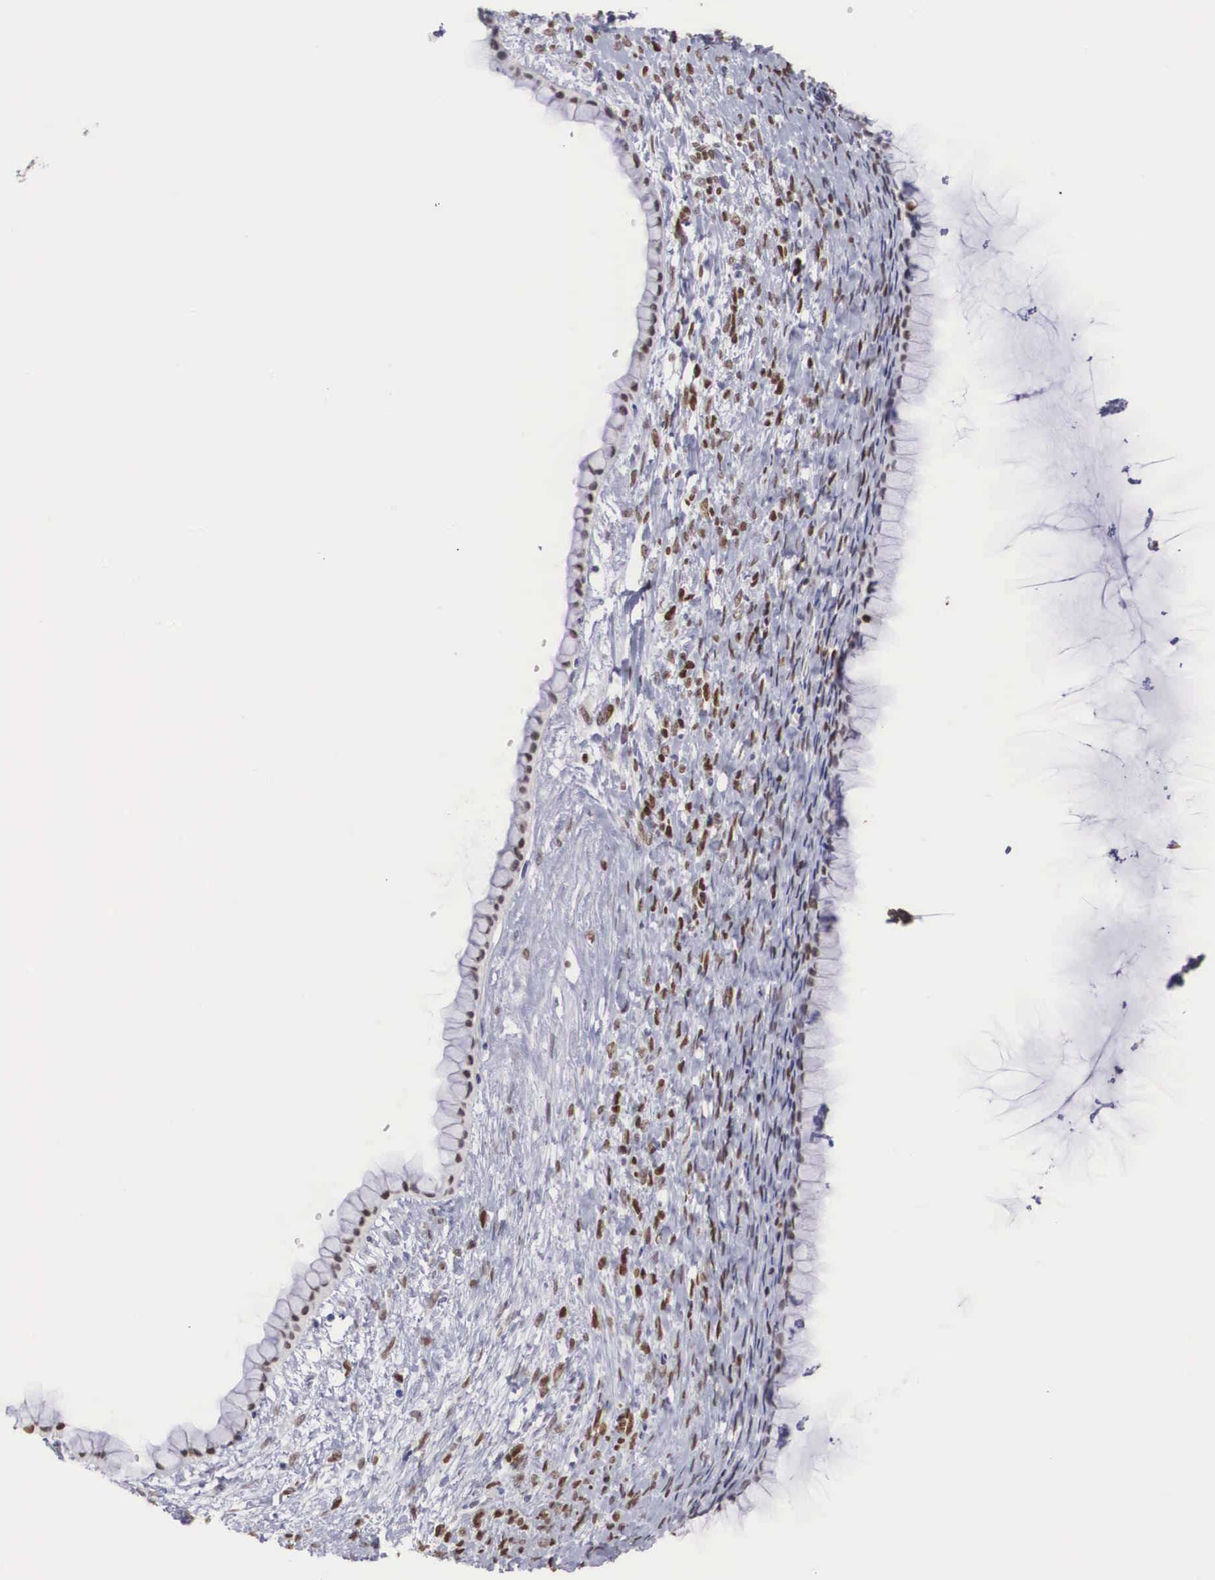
{"staining": {"intensity": "moderate", "quantity": "25%-75%", "location": "nuclear"}, "tissue": "ovarian cancer", "cell_type": "Tumor cells", "image_type": "cancer", "snomed": [{"axis": "morphology", "description": "Cystadenocarcinoma, mucinous, NOS"}, {"axis": "topography", "description": "Ovary"}], "caption": "IHC (DAB (3,3'-diaminobenzidine)) staining of human ovarian cancer demonstrates moderate nuclear protein expression in approximately 25%-75% of tumor cells.", "gene": "HMGN5", "patient": {"sex": "female", "age": 25}}